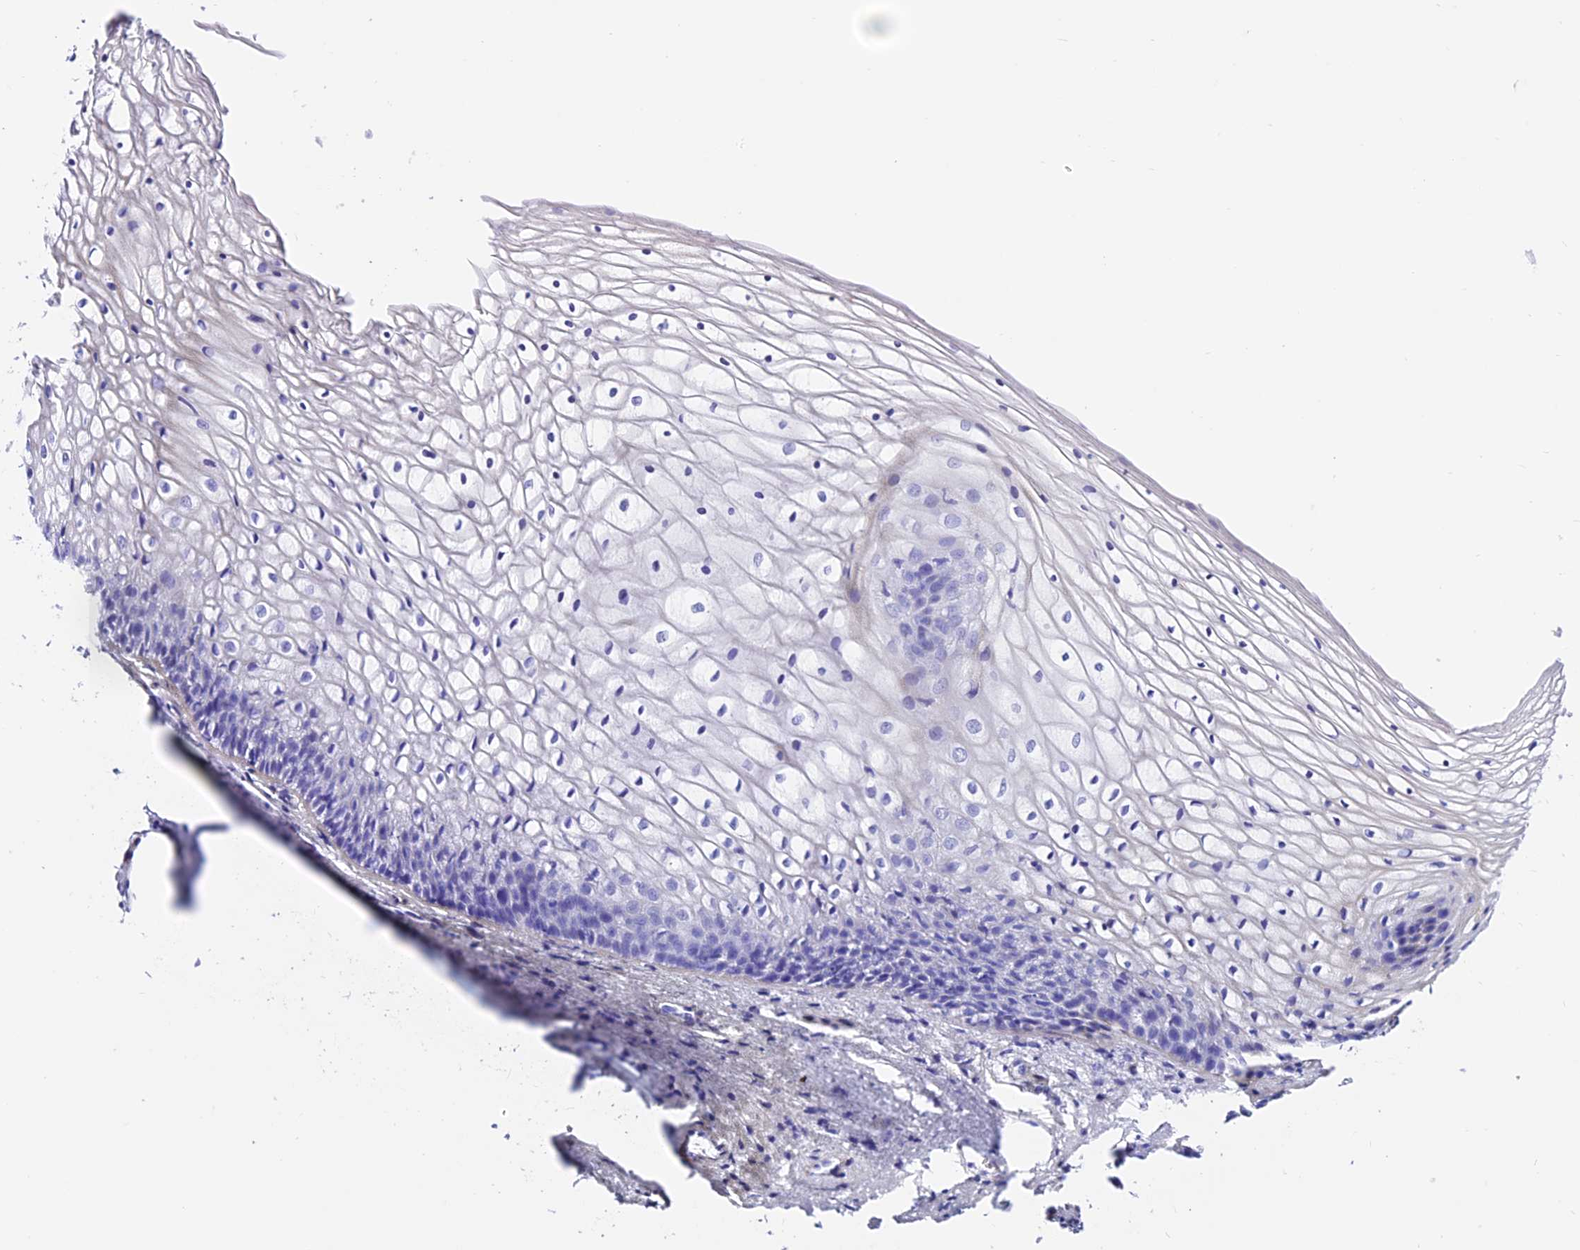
{"staining": {"intensity": "negative", "quantity": "none", "location": "none"}, "tissue": "vagina", "cell_type": "Squamous epithelial cells", "image_type": "normal", "snomed": [{"axis": "morphology", "description": "Normal tissue, NOS"}, {"axis": "topography", "description": "Vagina"}], "caption": "Vagina was stained to show a protein in brown. There is no significant staining in squamous epithelial cells. Brightfield microscopy of immunohistochemistry stained with DAB (brown) and hematoxylin (blue), captured at high magnification.", "gene": "TRMT44", "patient": {"sex": "female", "age": 34}}